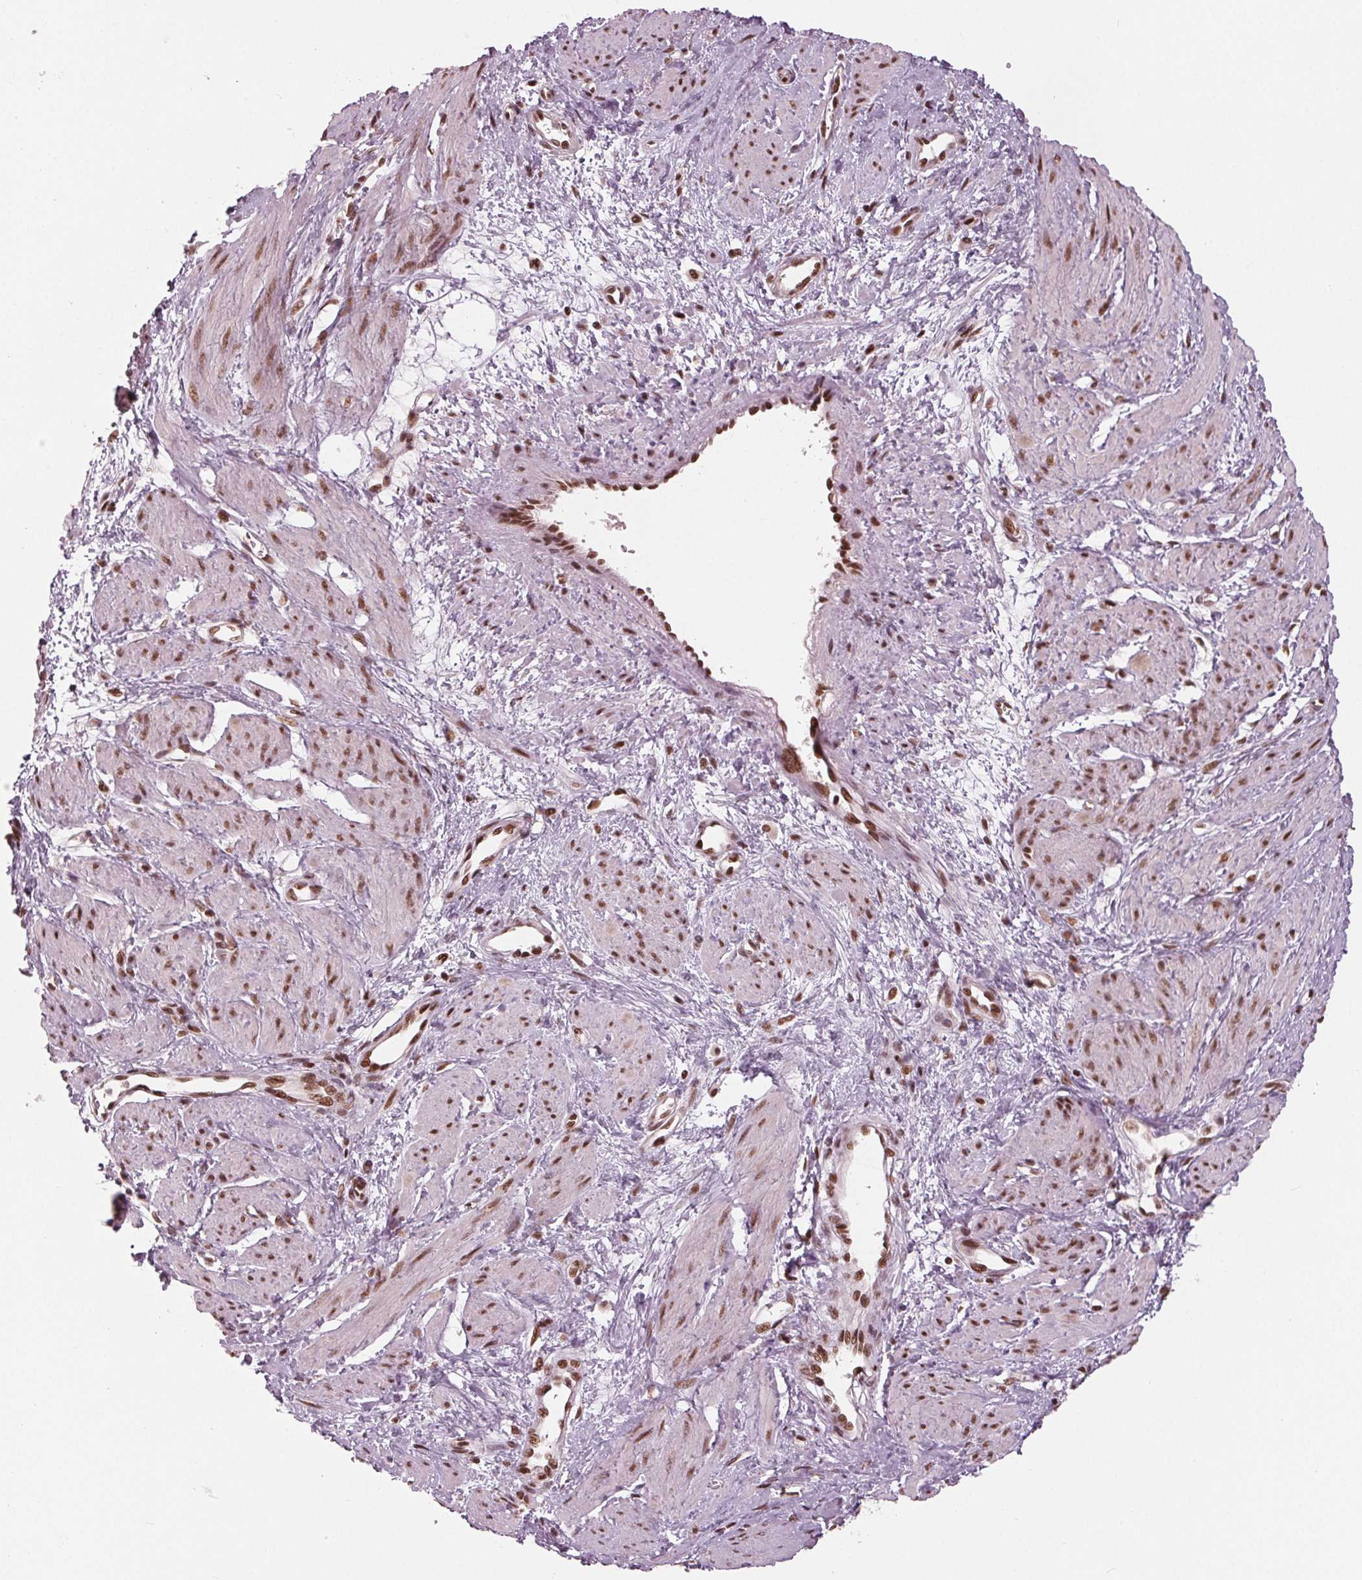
{"staining": {"intensity": "moderate", "quantity": ">75%", "location": "nuclear"}, "tissue": "smooth muscle", "cell_type": "Smooth muscle cells", "image_type": "normal", "snomed": [{"axis": "morphology", "description": "Normal tissue, NOS"}, {"axis": "topography", "description": "Smooth muscle"}, {"axis": "topography", "description": "Uterus"}], "caption": "Smooth muscle stained for a protein (brown) demonstrates moderate nuclear positive expression in approximately >75% of smooth muscle cells.", "gene": "LSM2", "patient": {"sex": "female", "age": 39}}